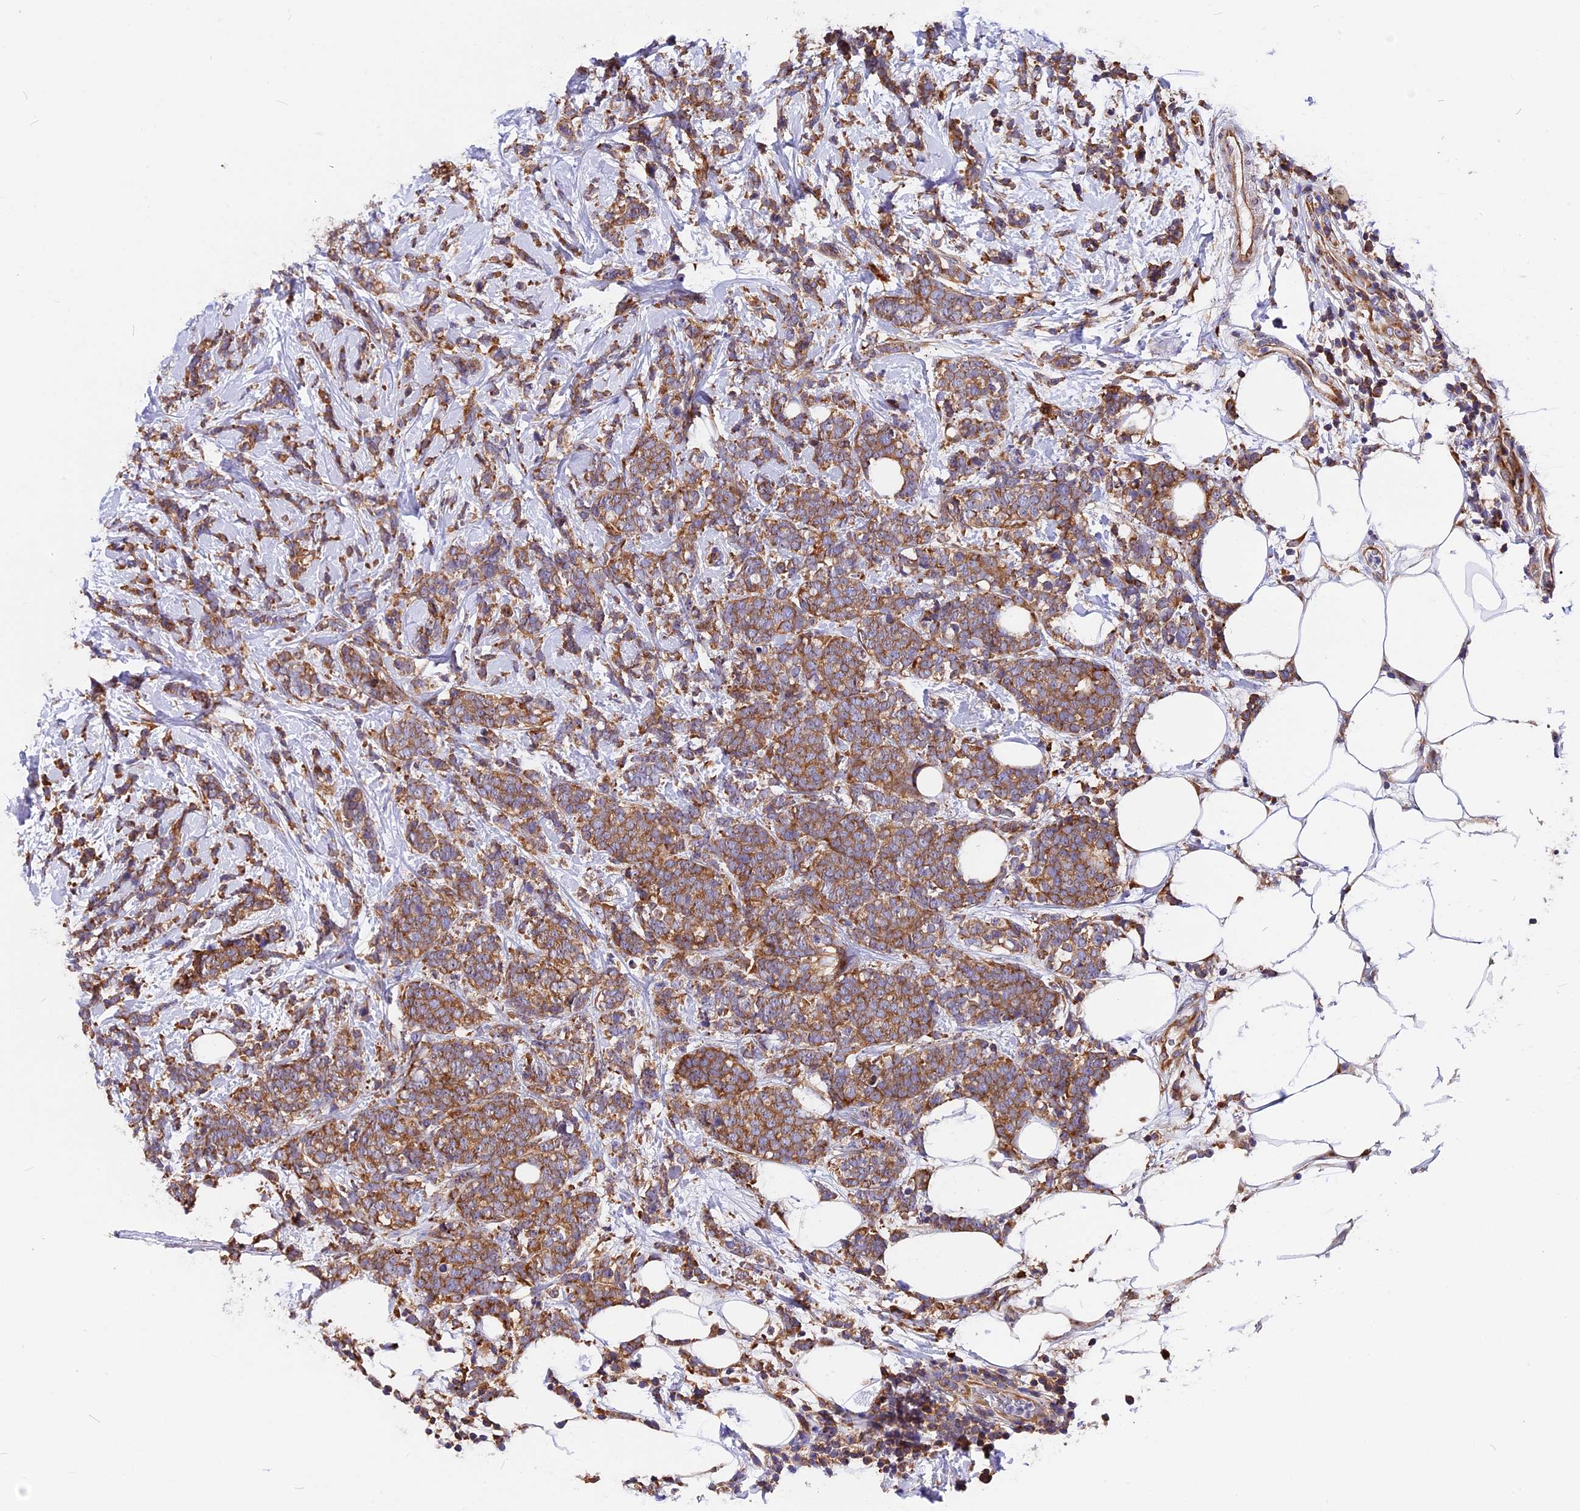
{"staining": {"intensity": "moderate", "quantity": ">75%", "location": "cytoplasmic/membranous"}, "tissue": "breast cancer", "cell_type": "Tumor cells", "image_type": "cancer", "snomed": [{"axis": "morphology", "description": "Lobular carcinoma"}, {"axis": "topography", "description": "Breast"}], "caption": "Moderate cytoplasmic/membranous staining for a protein is present in about >75% of tumor cells of breast cancer (lobular carcinoma) using IHC.", "gene": "GNPTAB", "patient": {"sex": "female", "age": 58}}